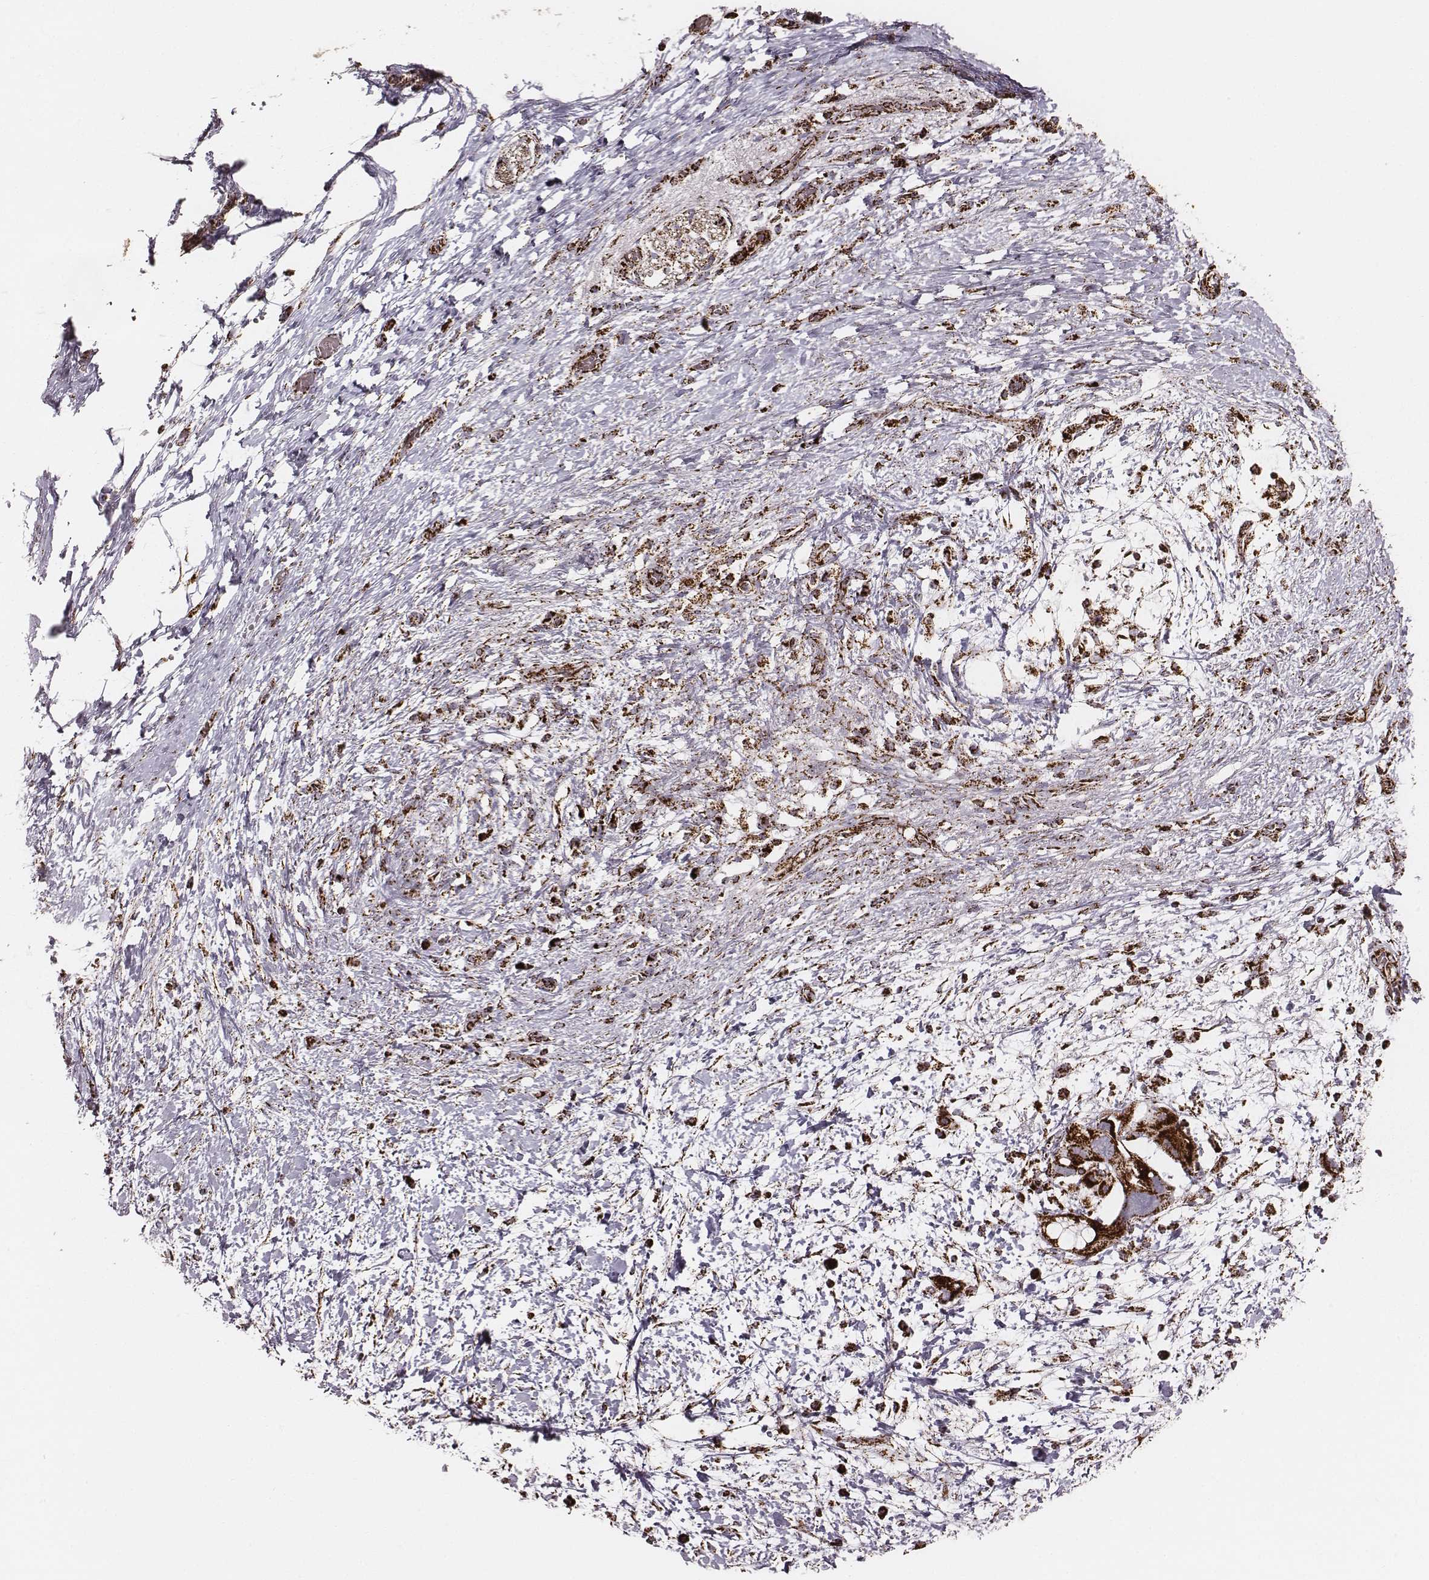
{"staining": {"intensity": "strong", "quantity": ">75%", "location": "cytoplasmic/membranous"}, "tissue": "pancreatic cancer", "cell_type": "Tumor cells", "image_type": "cancer", "snomed": [{"axis": "morphology", "description": "Adenocarcinoma, NOS"}, {"axis": "topography", "description": "Pancreas"}], "caption": "Immunohistochemical staining of human pancreatic adenocarcinoma shows high levels of strong cytoplasmic/membranous positivity in about >75% of tumor cells.", "gene": "TUFM", "patient": {"sex": "female", "age": 72}}